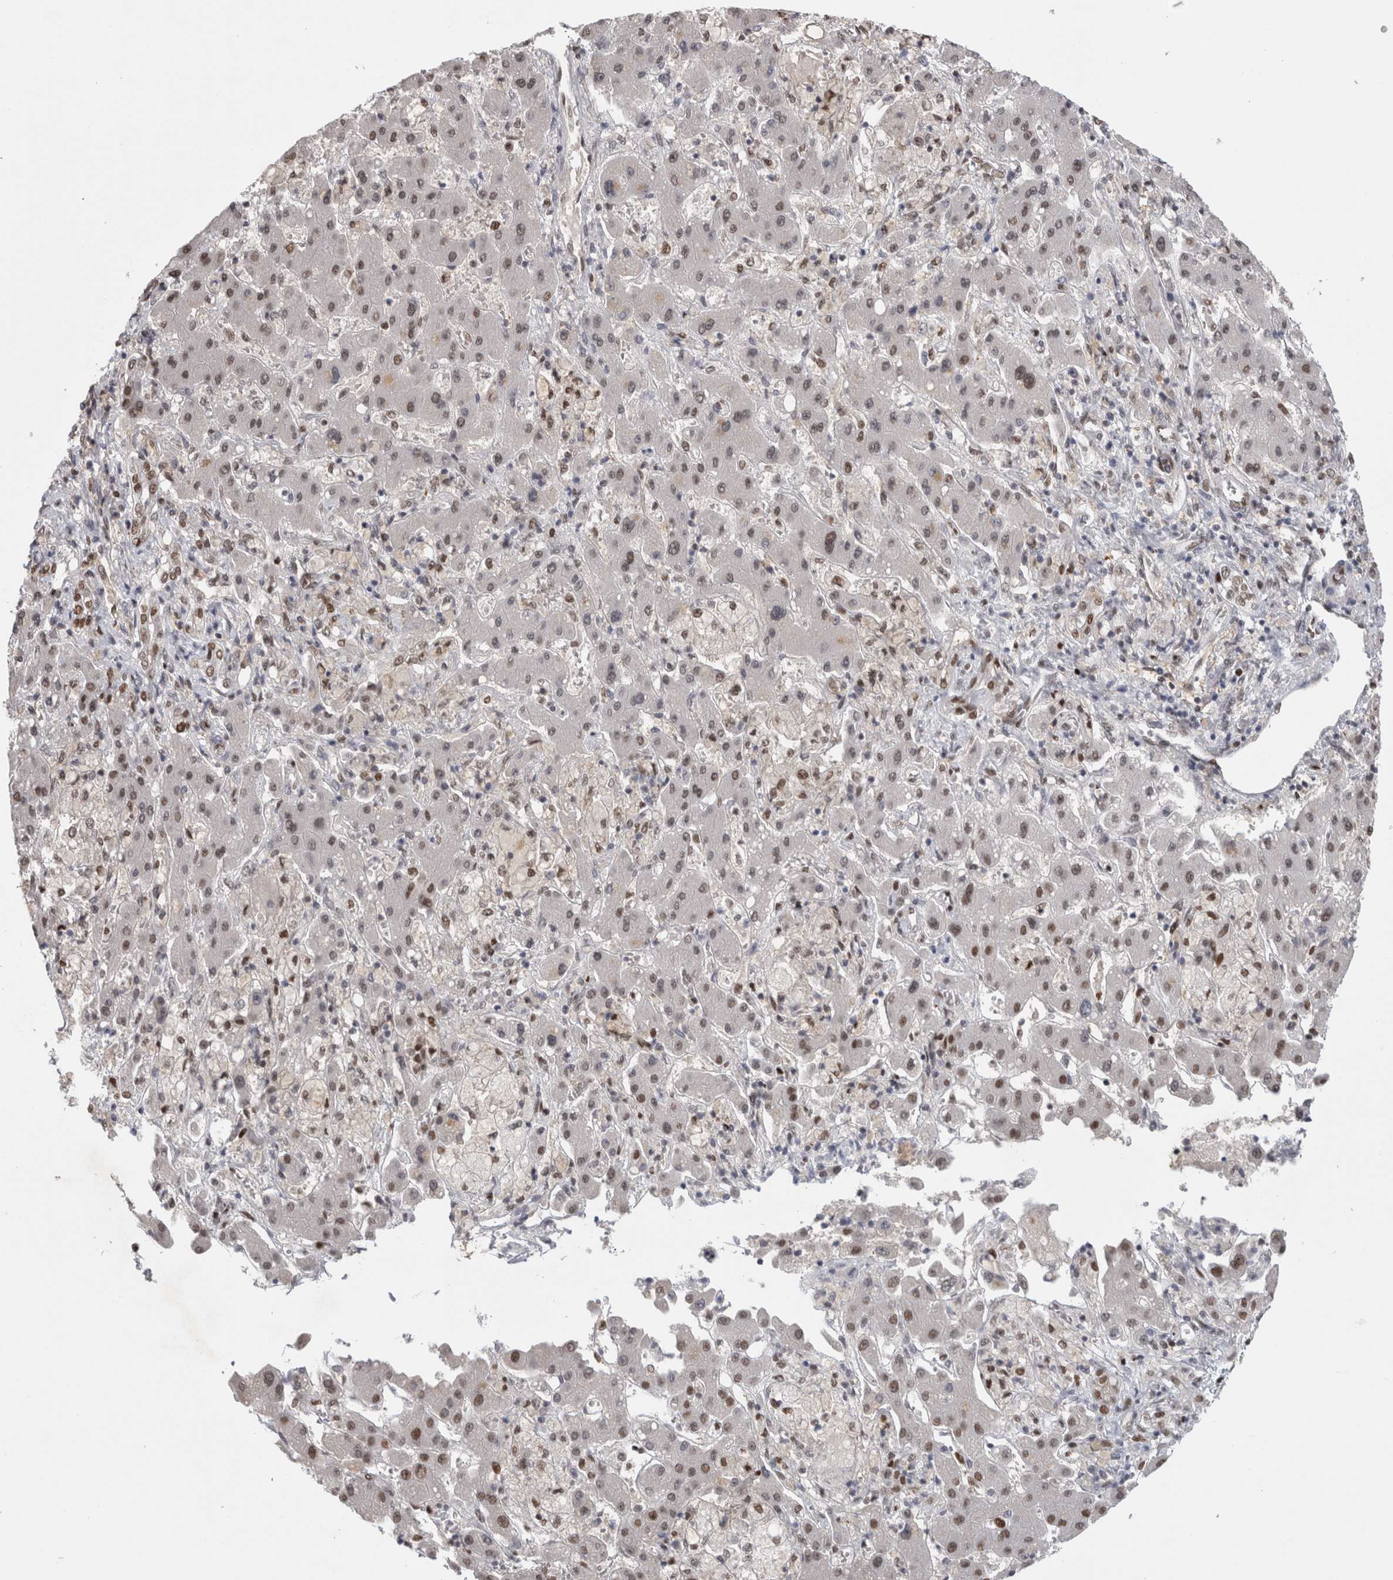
{"staining": {"intensity": "weak", "quantity": "25%-75%", "location": "nuclear"}, "tissue": "liver cancer", "cell_type": "Tumor cells", "image_type": "cancer", "snomed": [{"axis": "morphology", "description": "Cholangiocarcinoma"}, {"axis": "topography", "description": "Liver"}], "caption": "Protein expression analysis of cholangiocarcinoma (liver) shows weak nuclear expression in about 25%-75% of tumor cells. Using DAB (3,3'-diaminobenzidine) (brown) and hematoxylin (blue) stains, captured at high magnification using brightfield microscopy.", "gene": "SRARP", "patient": {"sex": "male", "age": 50}}